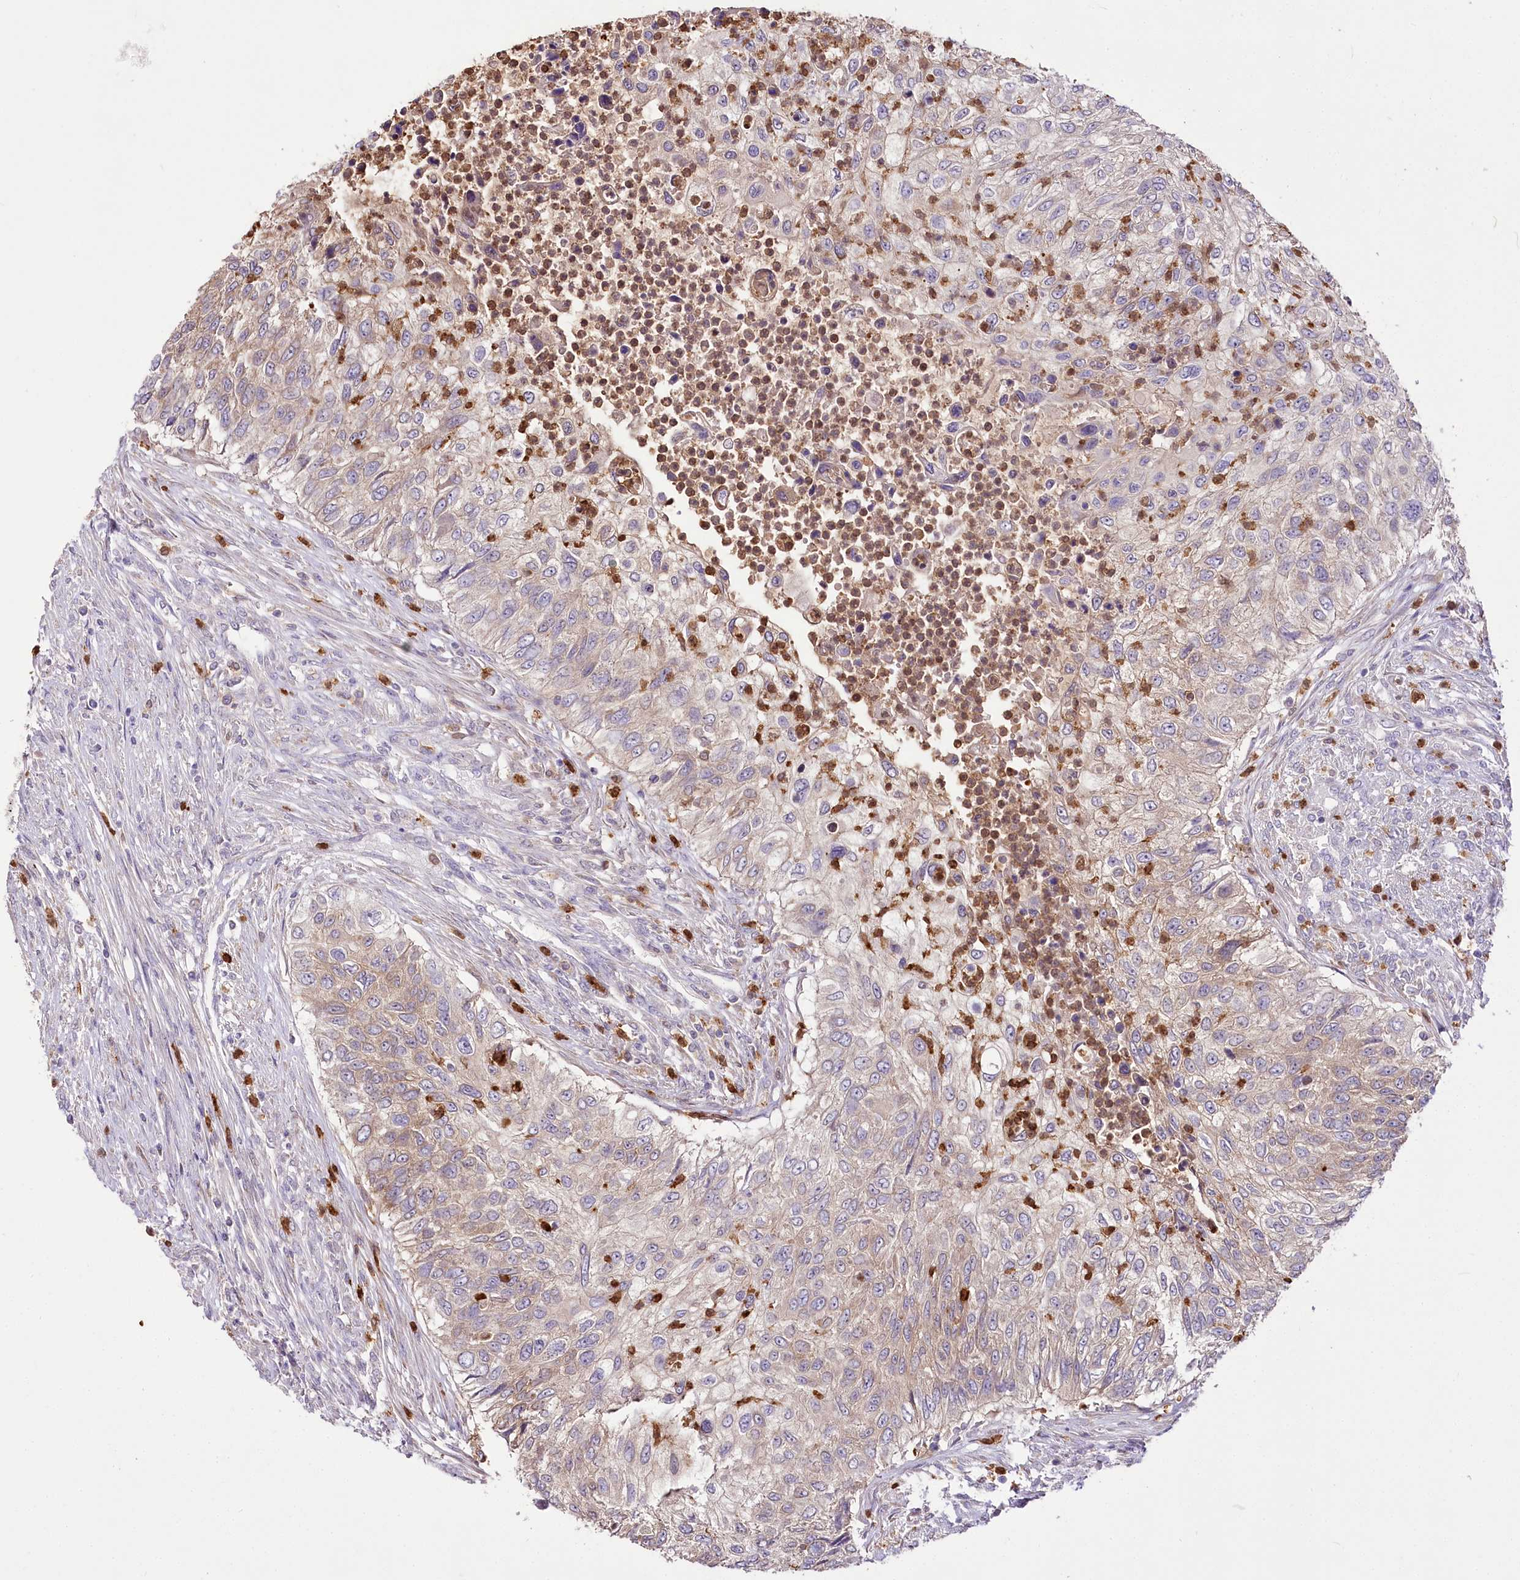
{"staining": {"intensity": "weak", "quantity": "25%-75%", "location": "cytoplasmic/membranous"}, "tissue": "urothelial cancer", "cell_type": "Tumor cells", "image_type": "cancer", "snomed": [{"axis": "morphology", "description": "Urothelial carcinoma, High grade"}, {"axis": "topography", "description": "Urinary bladder"}], "caption": "This micrograph reveals immunohistochemistry staining of urothelial carcinoma (high-grade), with low weak cytoplasmic/membranous positivity in approximately 25%-75% of tumor cells.", "gene": "DPYD", "patient": {"sex": "female", "age": 60}}